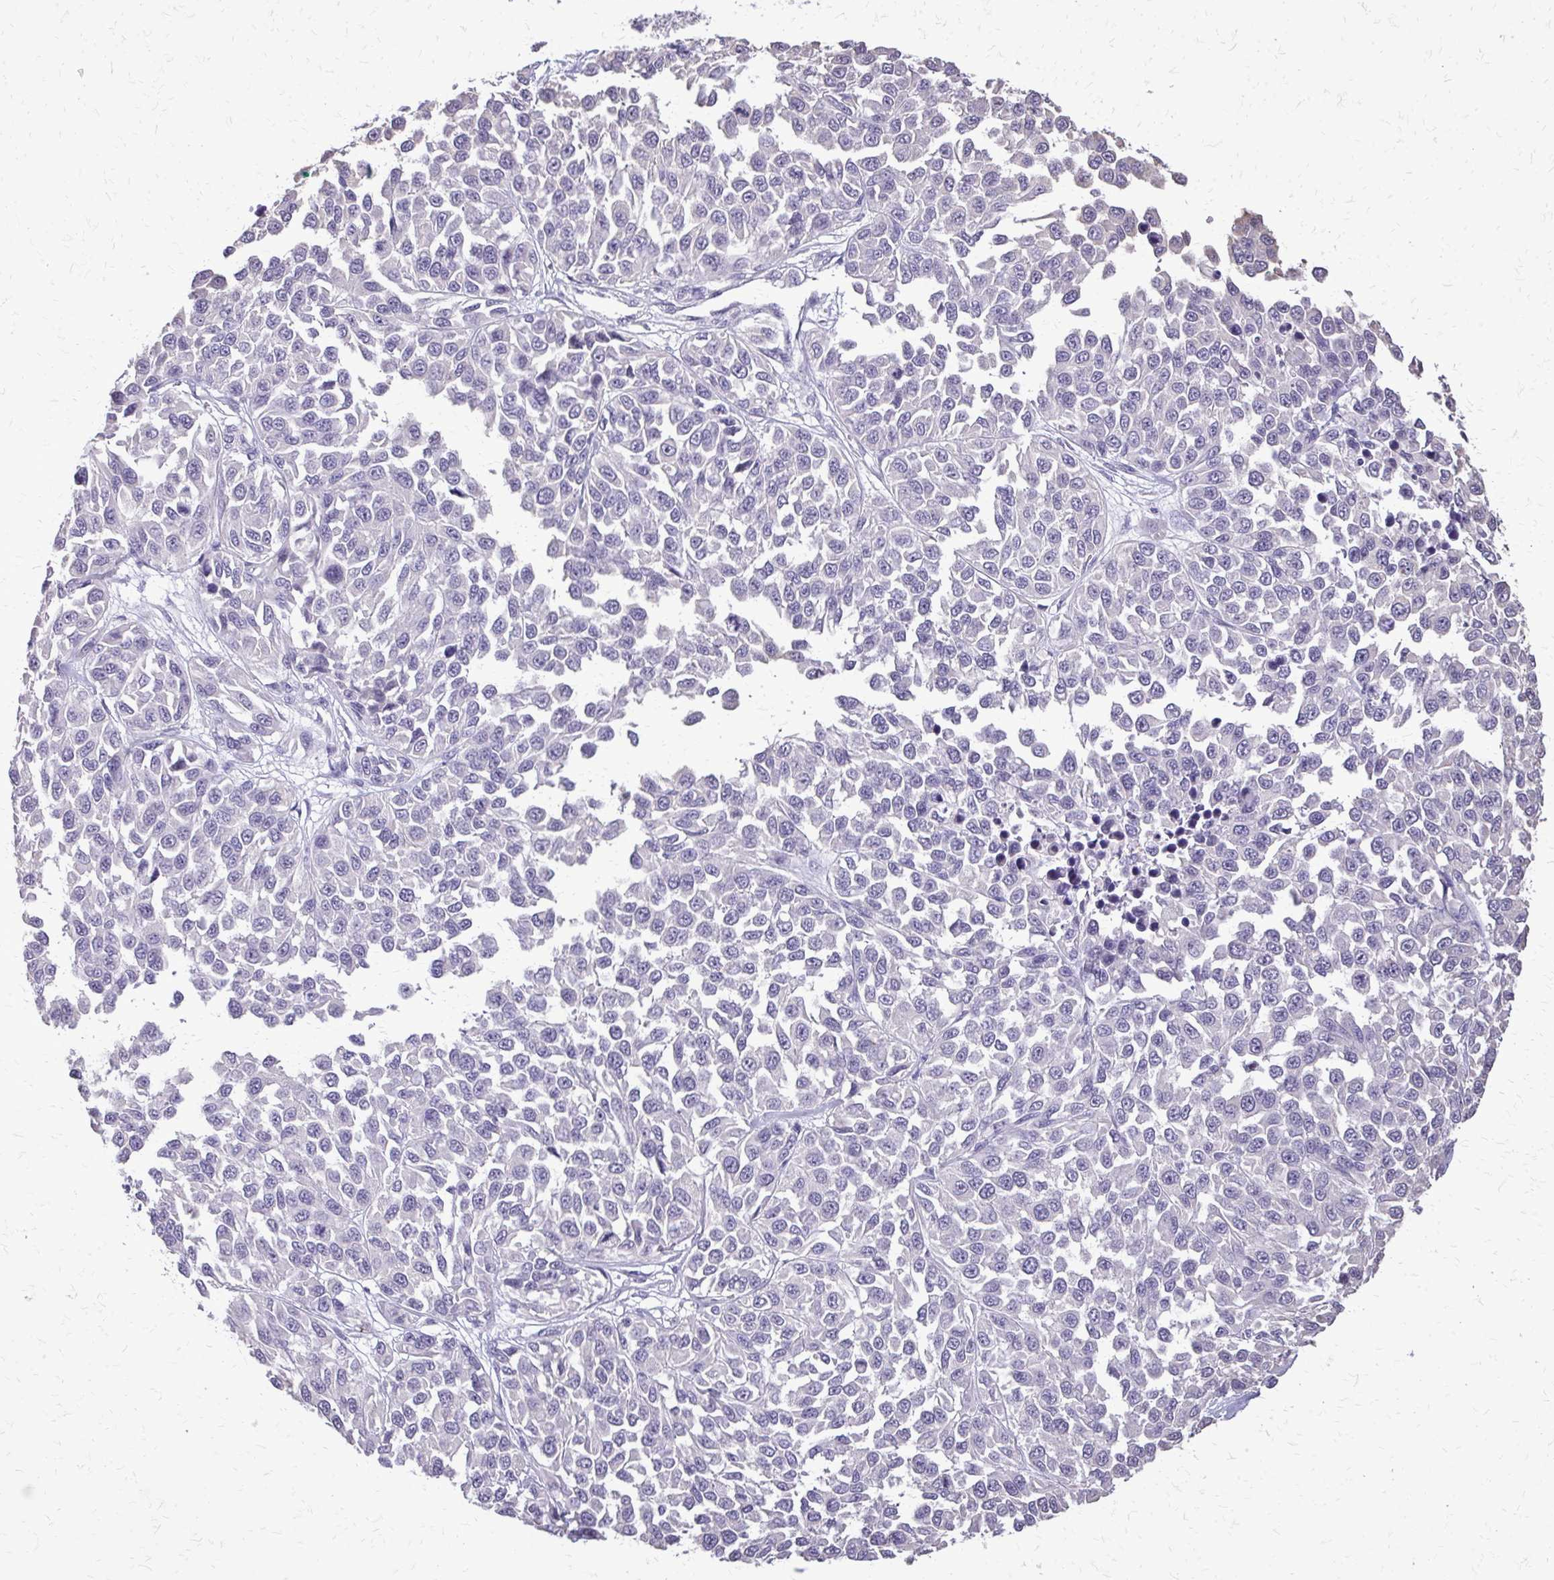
{"staining": {"intensity": "negative", "quantity": "none", "location": "none"}, "tissue": "melanoma", "cell_type": "Tumor cells", "image_type": "cancer", "snomed": [{"axis": "morphology", "description": "Malignant melanoma, NOS"}, {"axis": "topography", "description": "Skin"}], "caption": "A histopathology image of human malignant melanoma is negative for staining in tumor cells.", "gene": "AKAP5", "patient": {"sex": "male", "age": 62}}